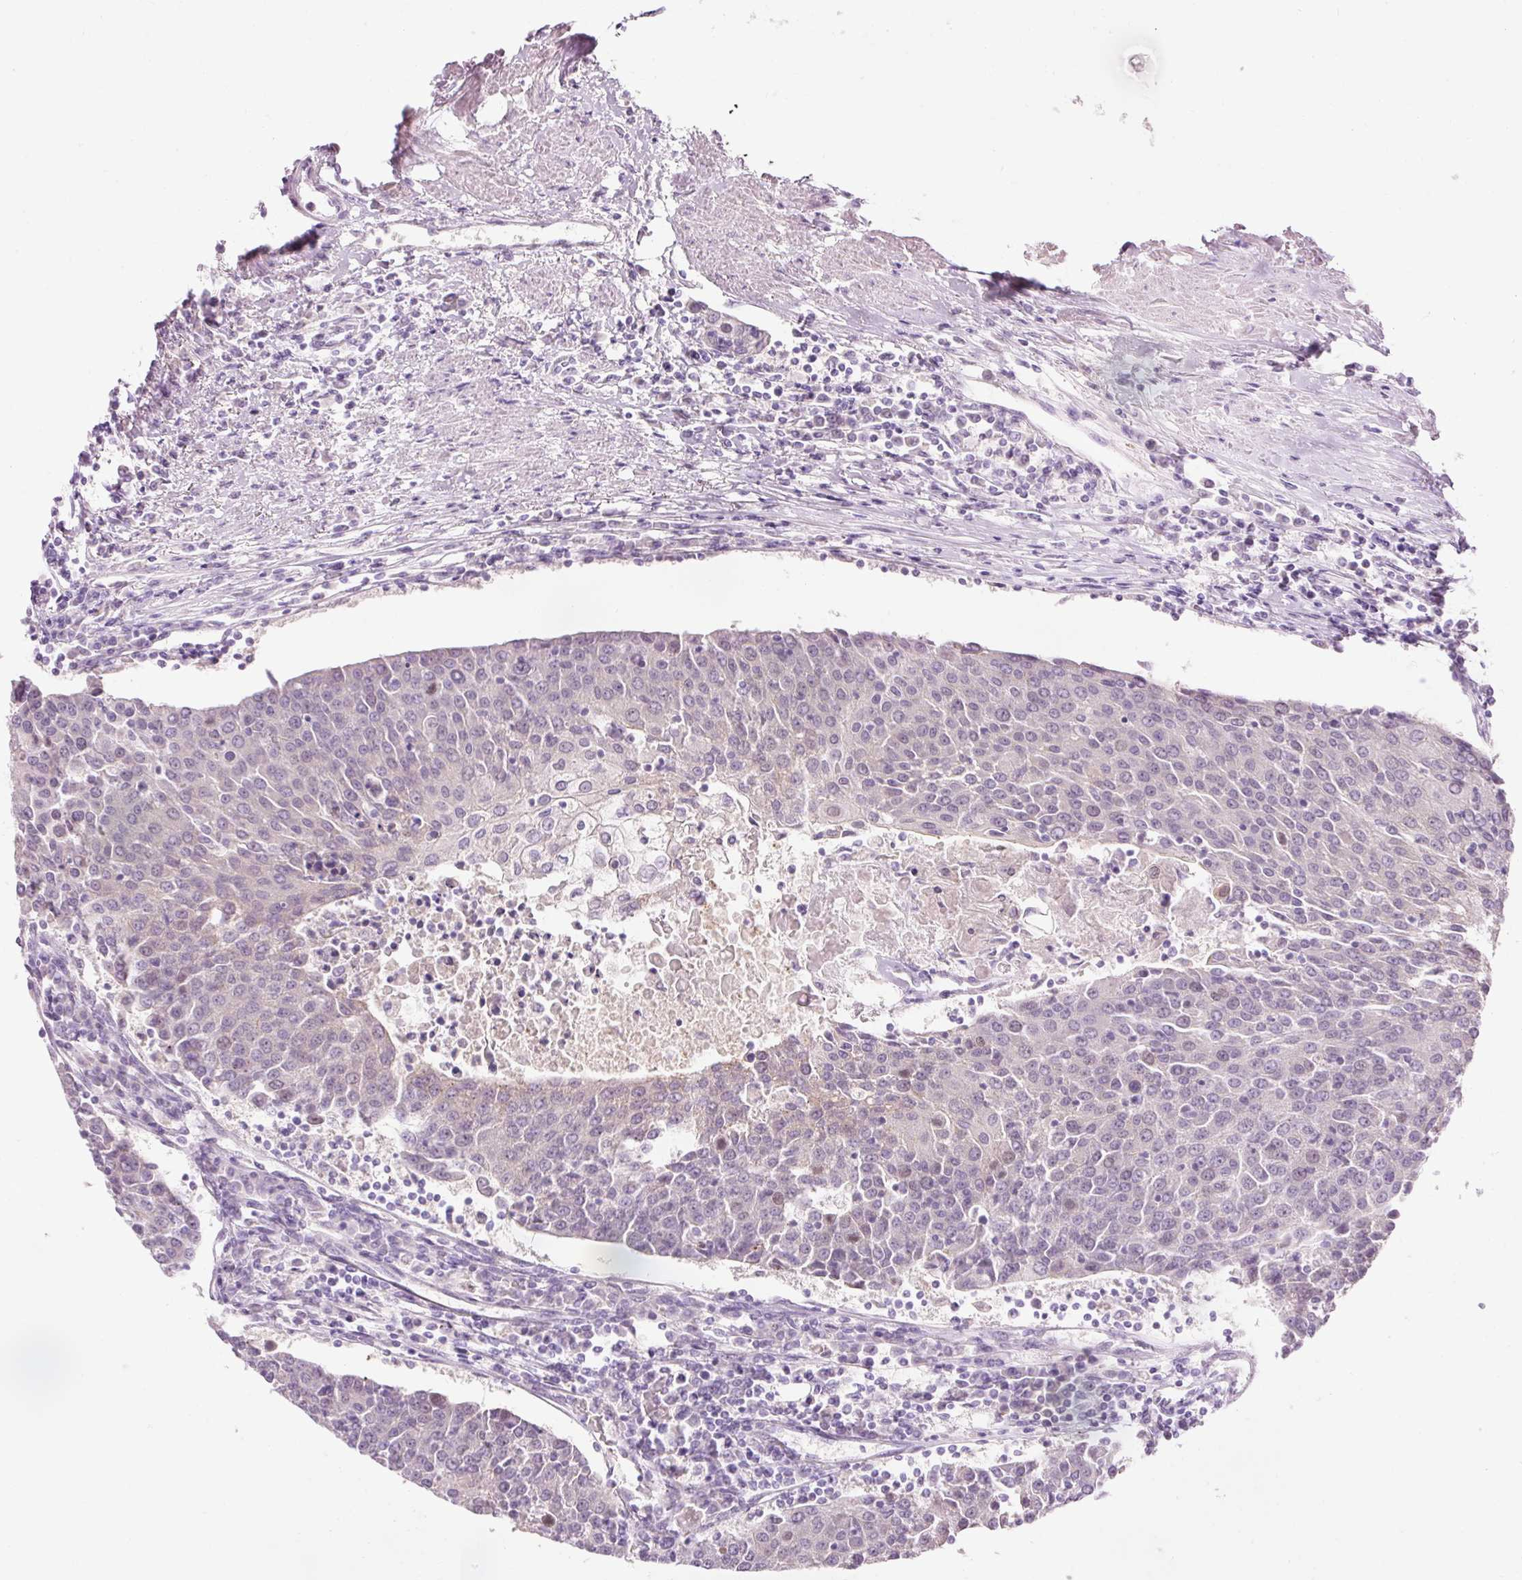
{"staining": {"intensity": "negative", "quantity": "none", "location": "none"}, "tissue": "urothelial cancer", "cell_type": "Tumor cells", "image_type": "cancer", "snomed": [{"axis": "morphology", "description": "Urothelial carcinoma, High grade"}, {"axis": "topography", "description": "Urinary bladder"}], "caption": "The histopathology image reveals no staining of tumor cells in urothelial carcinoma (high-grade). (Brightfield microscopy of DAB immunohistochemistry (IHC) at high magnification).", "gene": "DHRS11", "patient": {"sex": "female", "age": 85}}